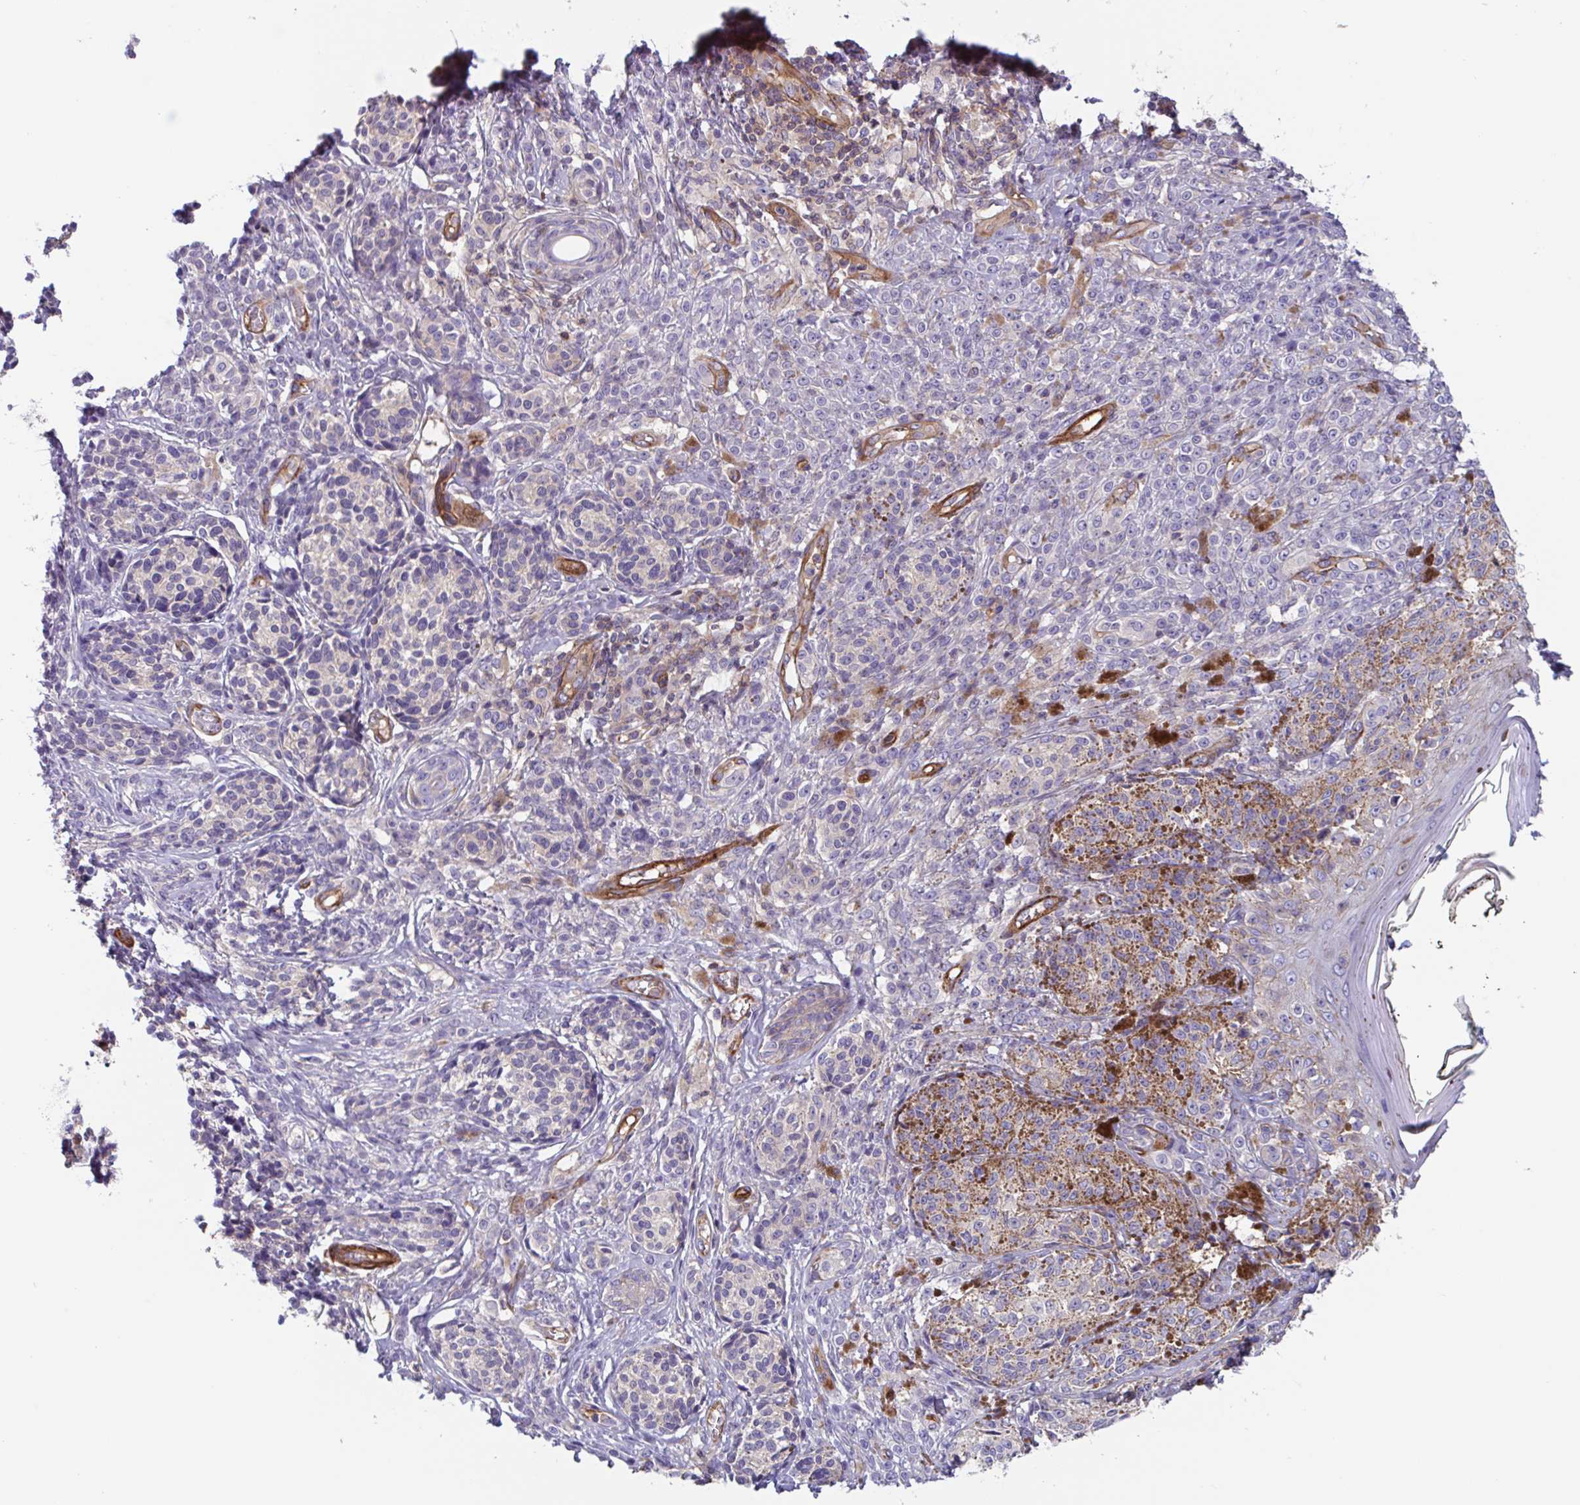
{"staining": {"intensity": "negative", "quantity": "none", "location": "none"}, "tissue": "melanoma", "cell_type": "Tumor cells", "image_type": "cancer", "snomed": [{"axis": "morphology", "description": "Malignant melanoma, NOS"}, {"axis": "topography", "description": "Skin"}], "caption": "DAB (3,3'-diaminobenzidine) immunohistochemical staining of human melanoma displays no significant positivity in tumor cells.", "gene": "SHISA7", "patient": {"sex": "male", "age": 42}}